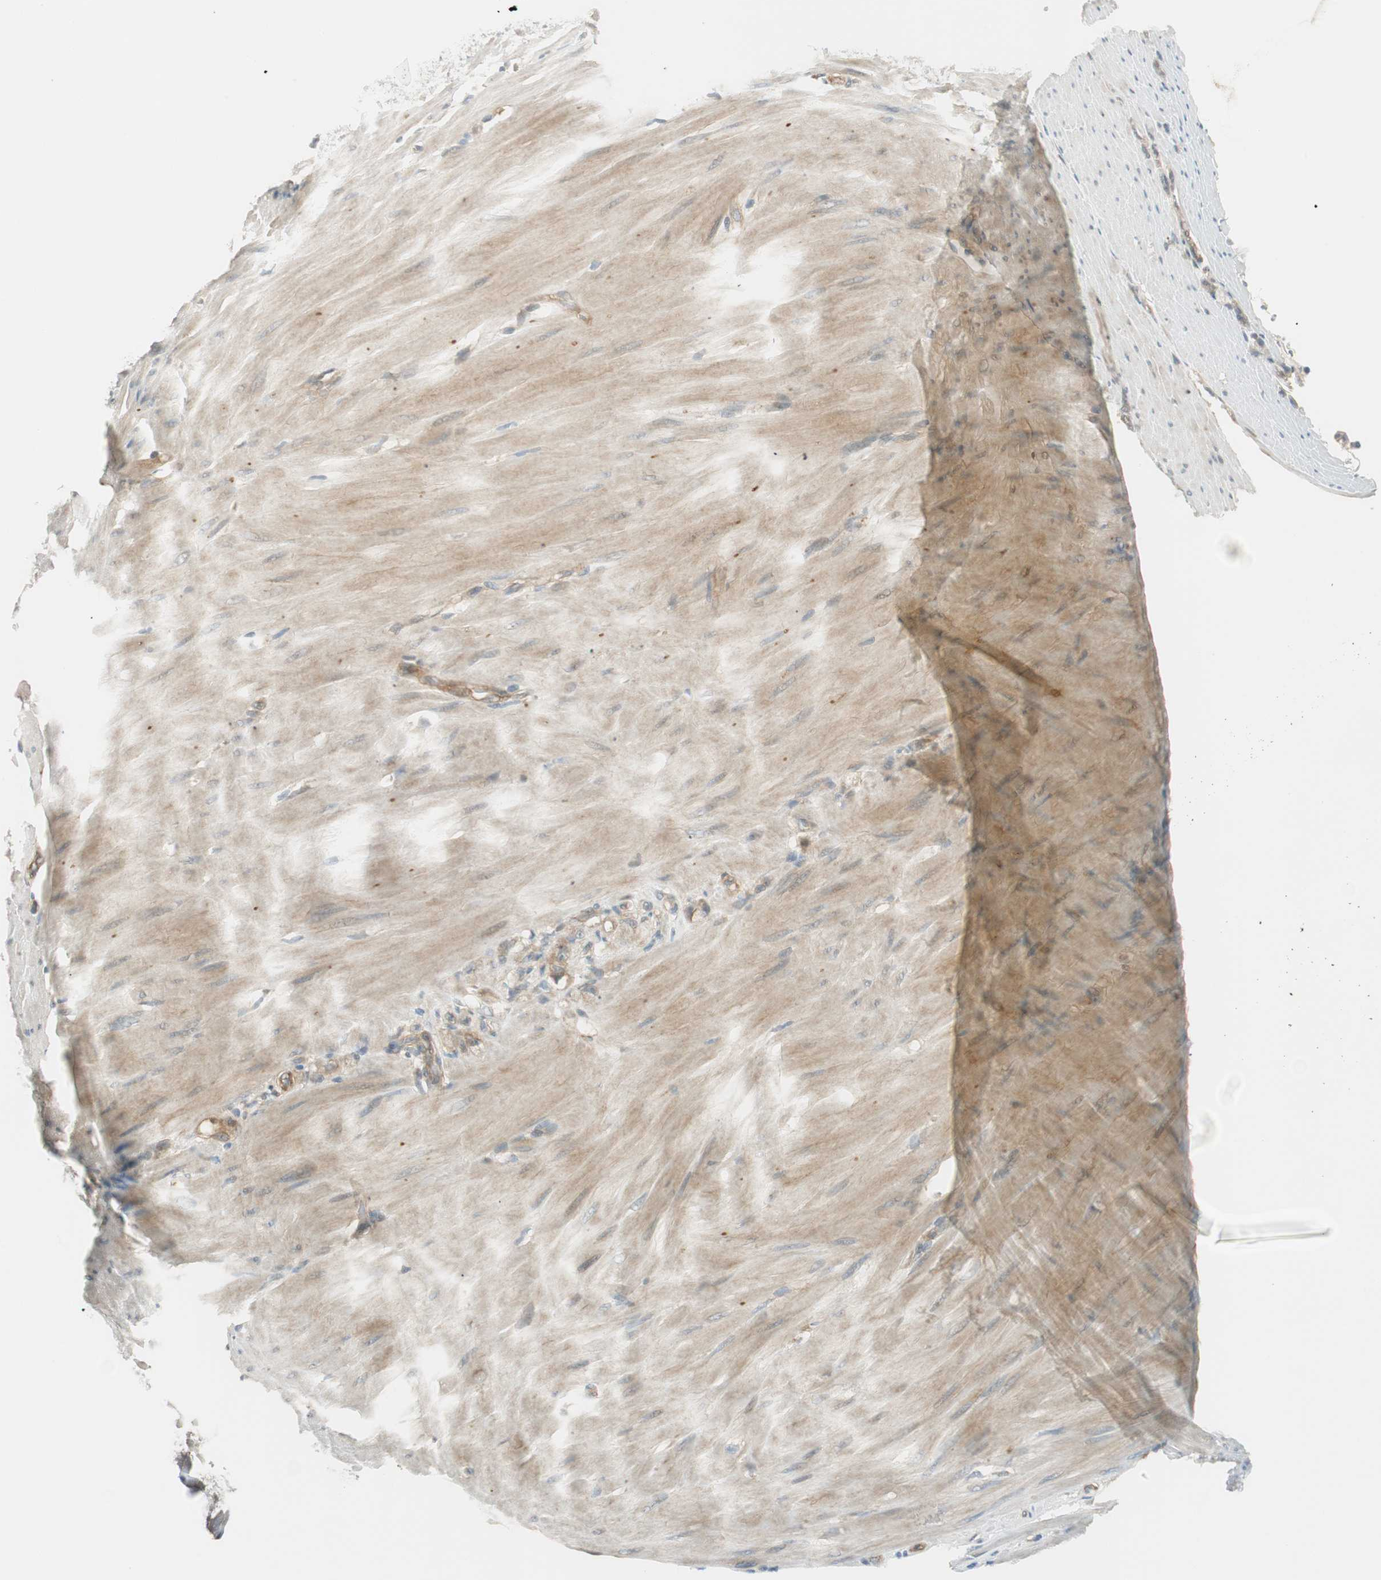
{"staining": {"intensity": "weak", "quantity": "25%-75%", "location": "cytoplasmic/membranous"}, "tissue": "stomach cancer", "cell_type": "Tumor cells", "image_type": "cancer", "snomed": [{"axis": "morphology", "description": "Adenocarcinoma, NOS"}, {"axis": "topography", "description": "Stomach"}], "caption": "This histopathology image shows immunohistochemistry (IHC) staining of human stomach adenocarcinoma, with low weak cytoplasmic/membranous staining in approximately 25%-75% of tumor cells.", "gene": "PSMD8", "patient": {"sex": "male", "age": 82}}